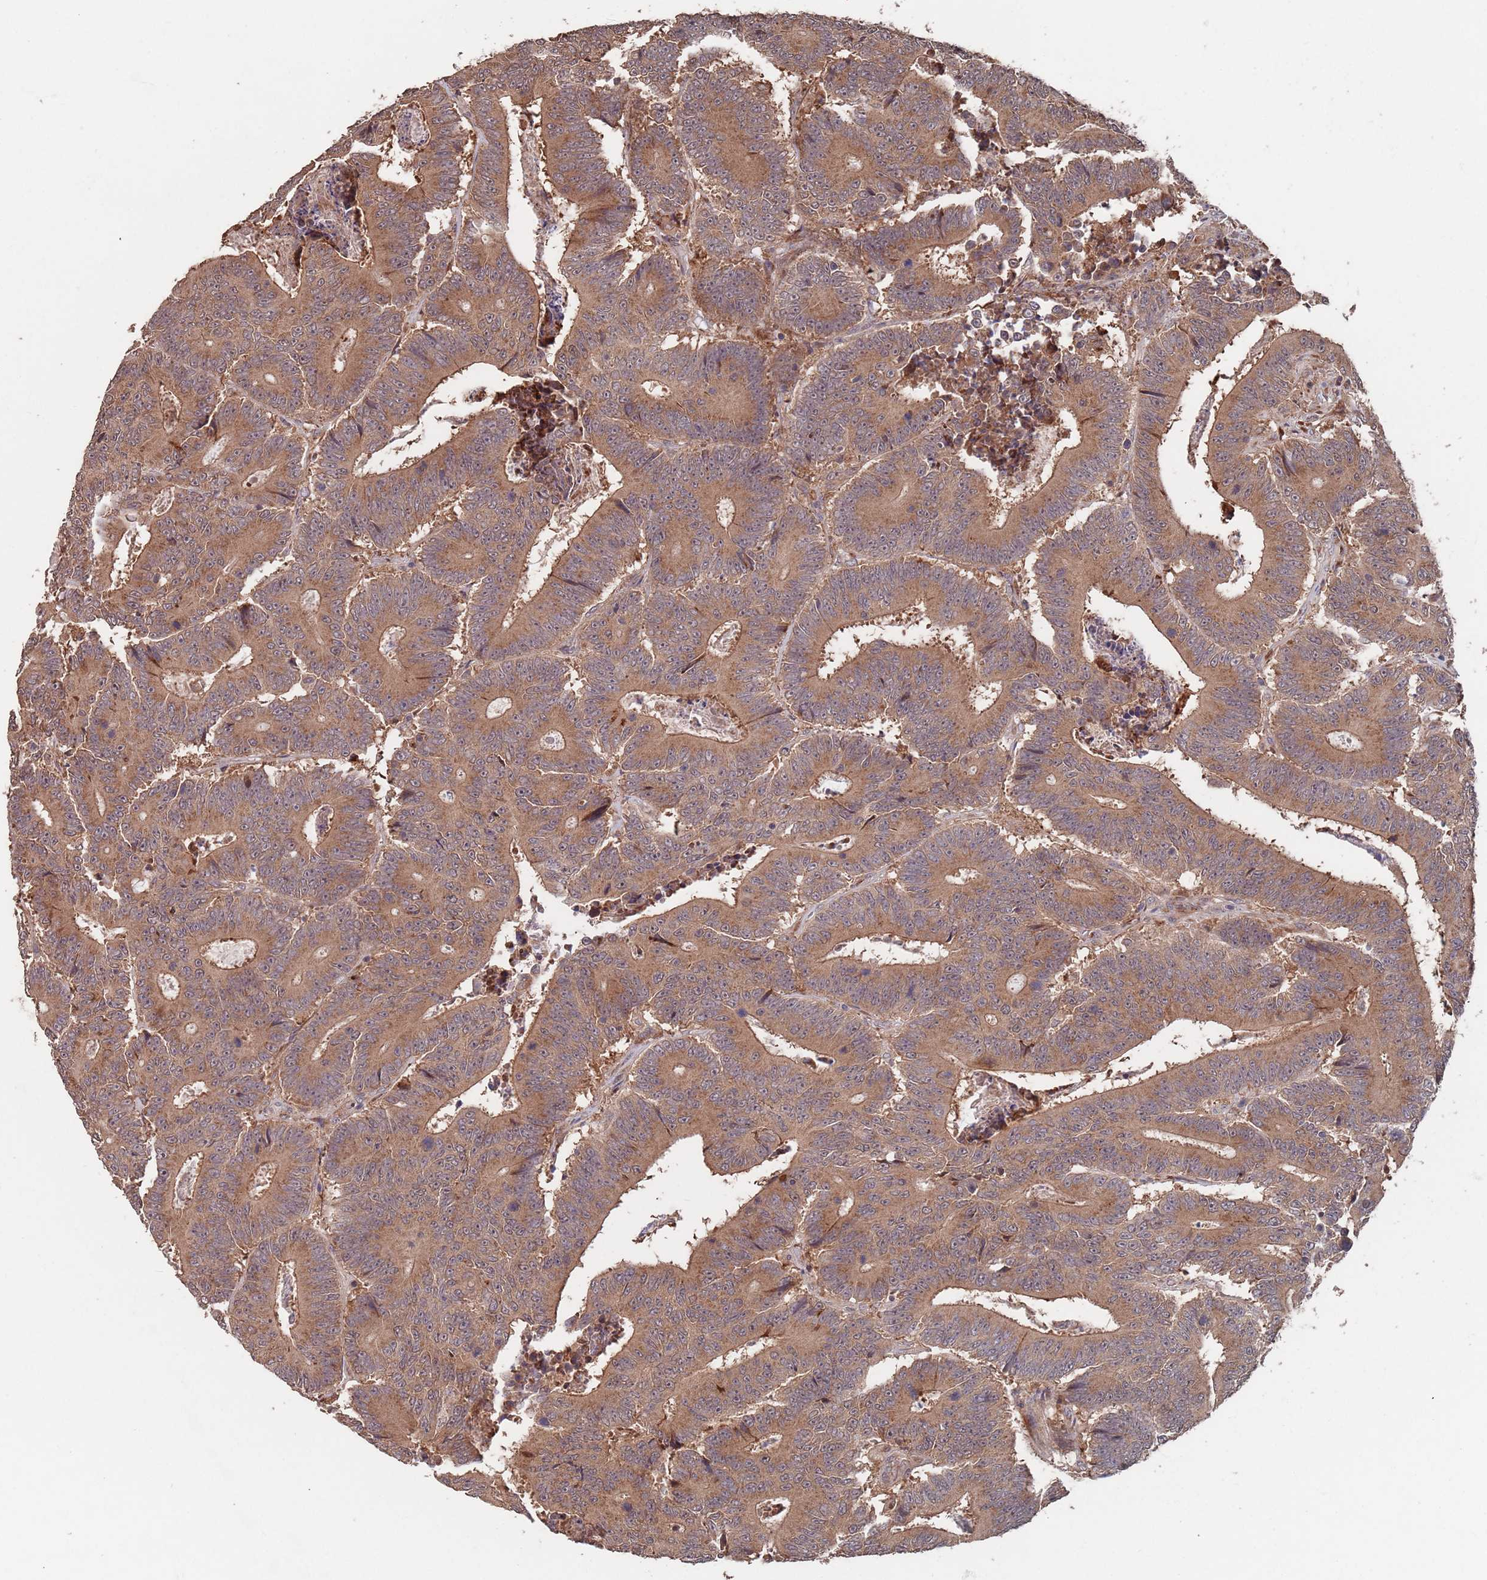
{"staining": {"intensity": "moderate", "quantity": ">75%", "location": "cytoplasmic/membranous"}, "tissue": "colorectal cancer", "cell_type": "Tumor cells", "image_type": "cancer", "snomed": [{"axis": "morphology", "description": "Adenocarcinoma, NOS"}, {"axis": "topography", "description": "Colon"}], "caption": "Approximately >75% of tumor cells in human colorectal adenocarcinoma reveal moderate cytoplasmic/membranous protein positivity as visualized by brown immunohistochemical staining.", "gene": "UNC45A", "patient": {"sex": "male", "age": 83}}